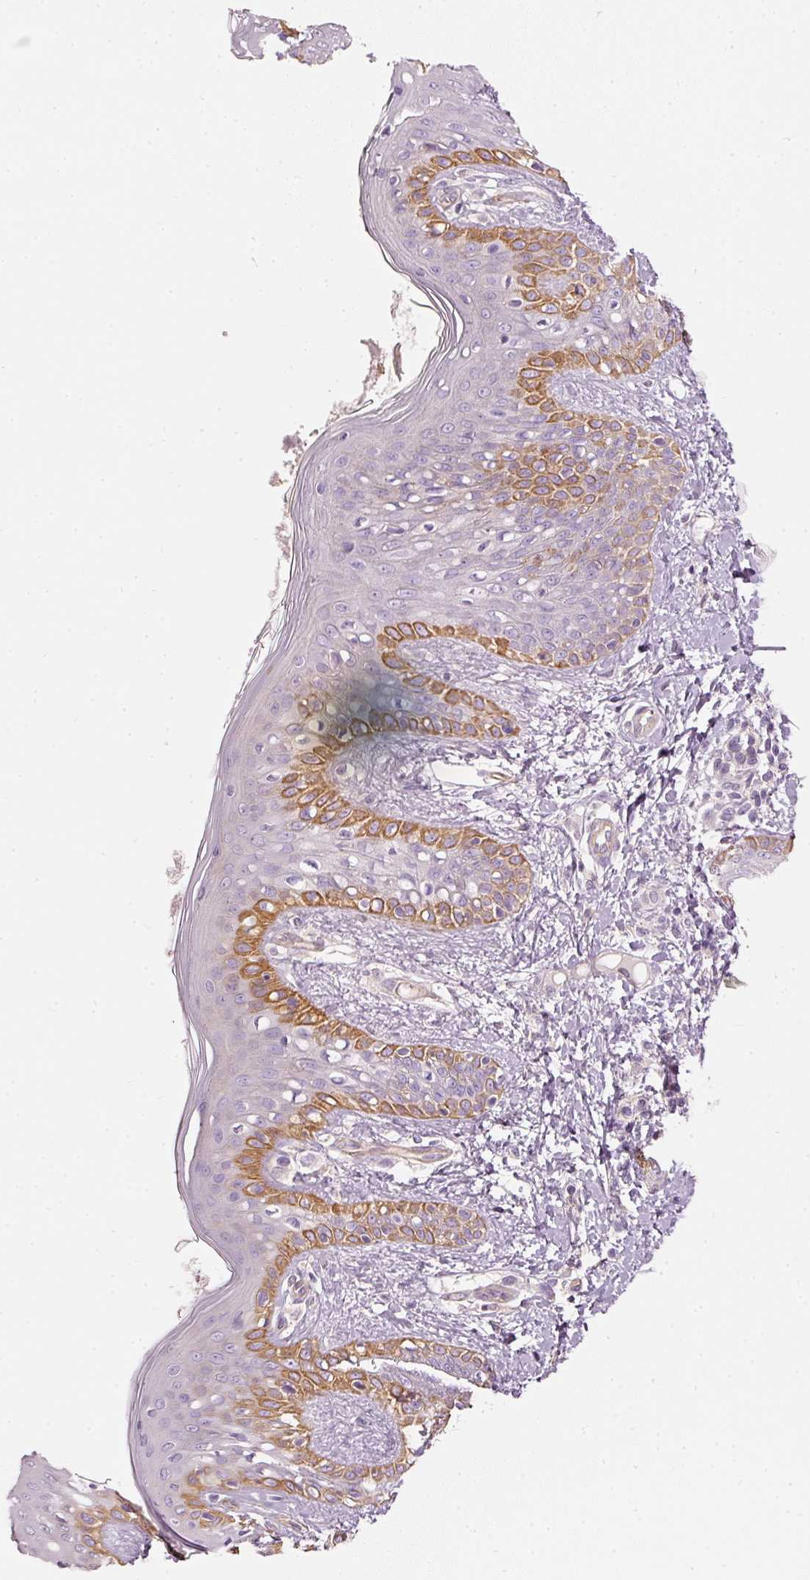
{"staining": {"intensity": "negative", "quantity": "none", "location": "none"}, "tissue": "skin", "cell_type": "Fibroblasts", "image_type": "normal", "snomed": [{"axis": "morphology", "description": "Normal tissue, NOS"}, {"axis": "topography", "description": "Skin"}], "caption": "A micrograph of skin stained for a protein demonstrates no brown staining in fibroblasts. (DAB immunohistochemistry, high magnification).", "gene": "OSR2", "patient": {"sex": "male", "age": 16}}